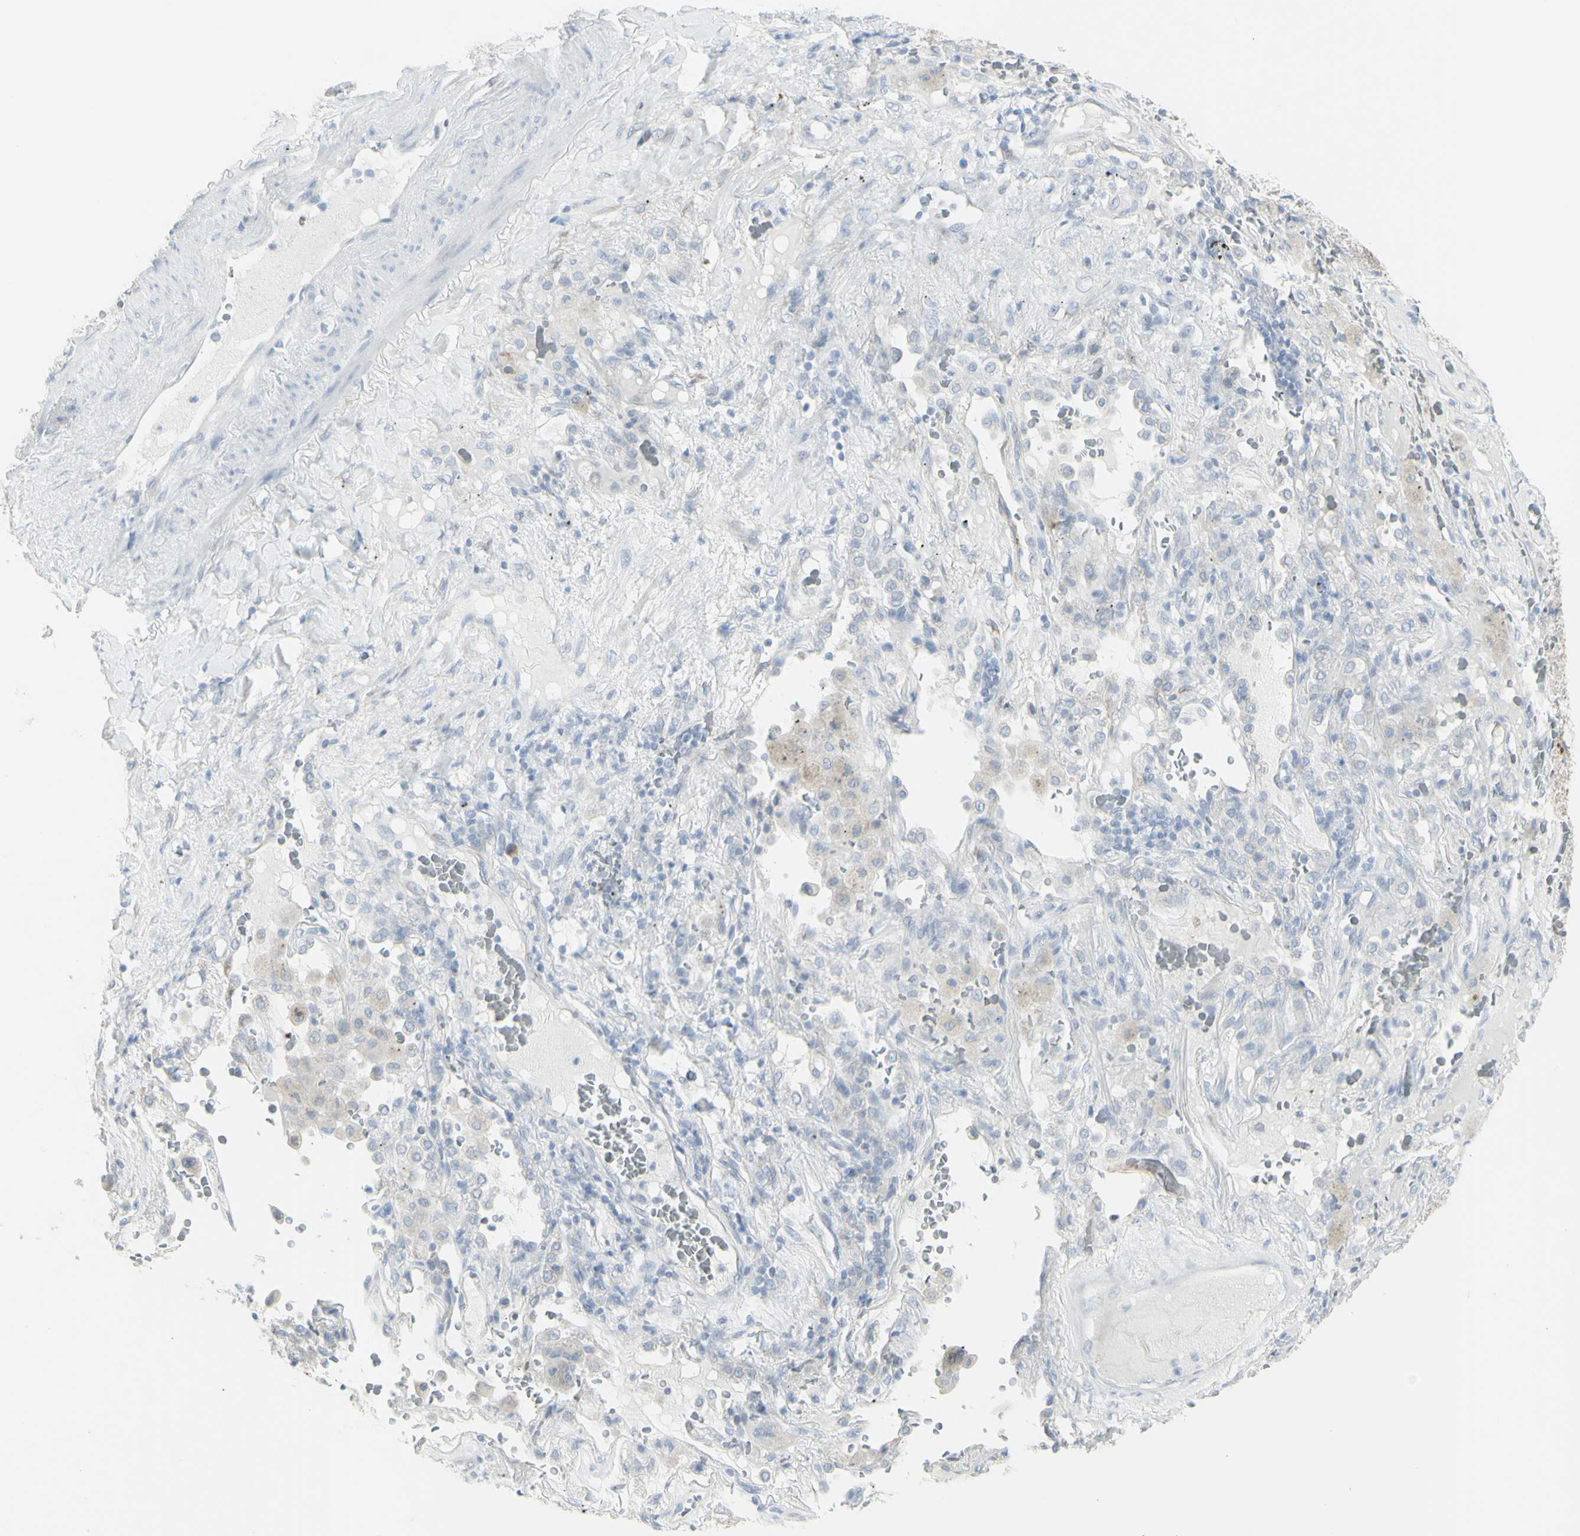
{"staining": {"intensity": "weak", "quantity": "<25%", "location": "cytoplasmic/membranous"}, "tissue": "lung cancer", "cell_type": "Tumor cells", "image_type": "cancer", "snomed": [{"axis": "morphology", "description": "Squamous cell carcinoma, NOS"}, {"axis": "topography", "description": "Lung"}], "caption": "Tumor cells are negative for brown protein staining in lung cancer.", "gene": "ENSG00000198211", "patient": {"sex": "male", "age": 57}}